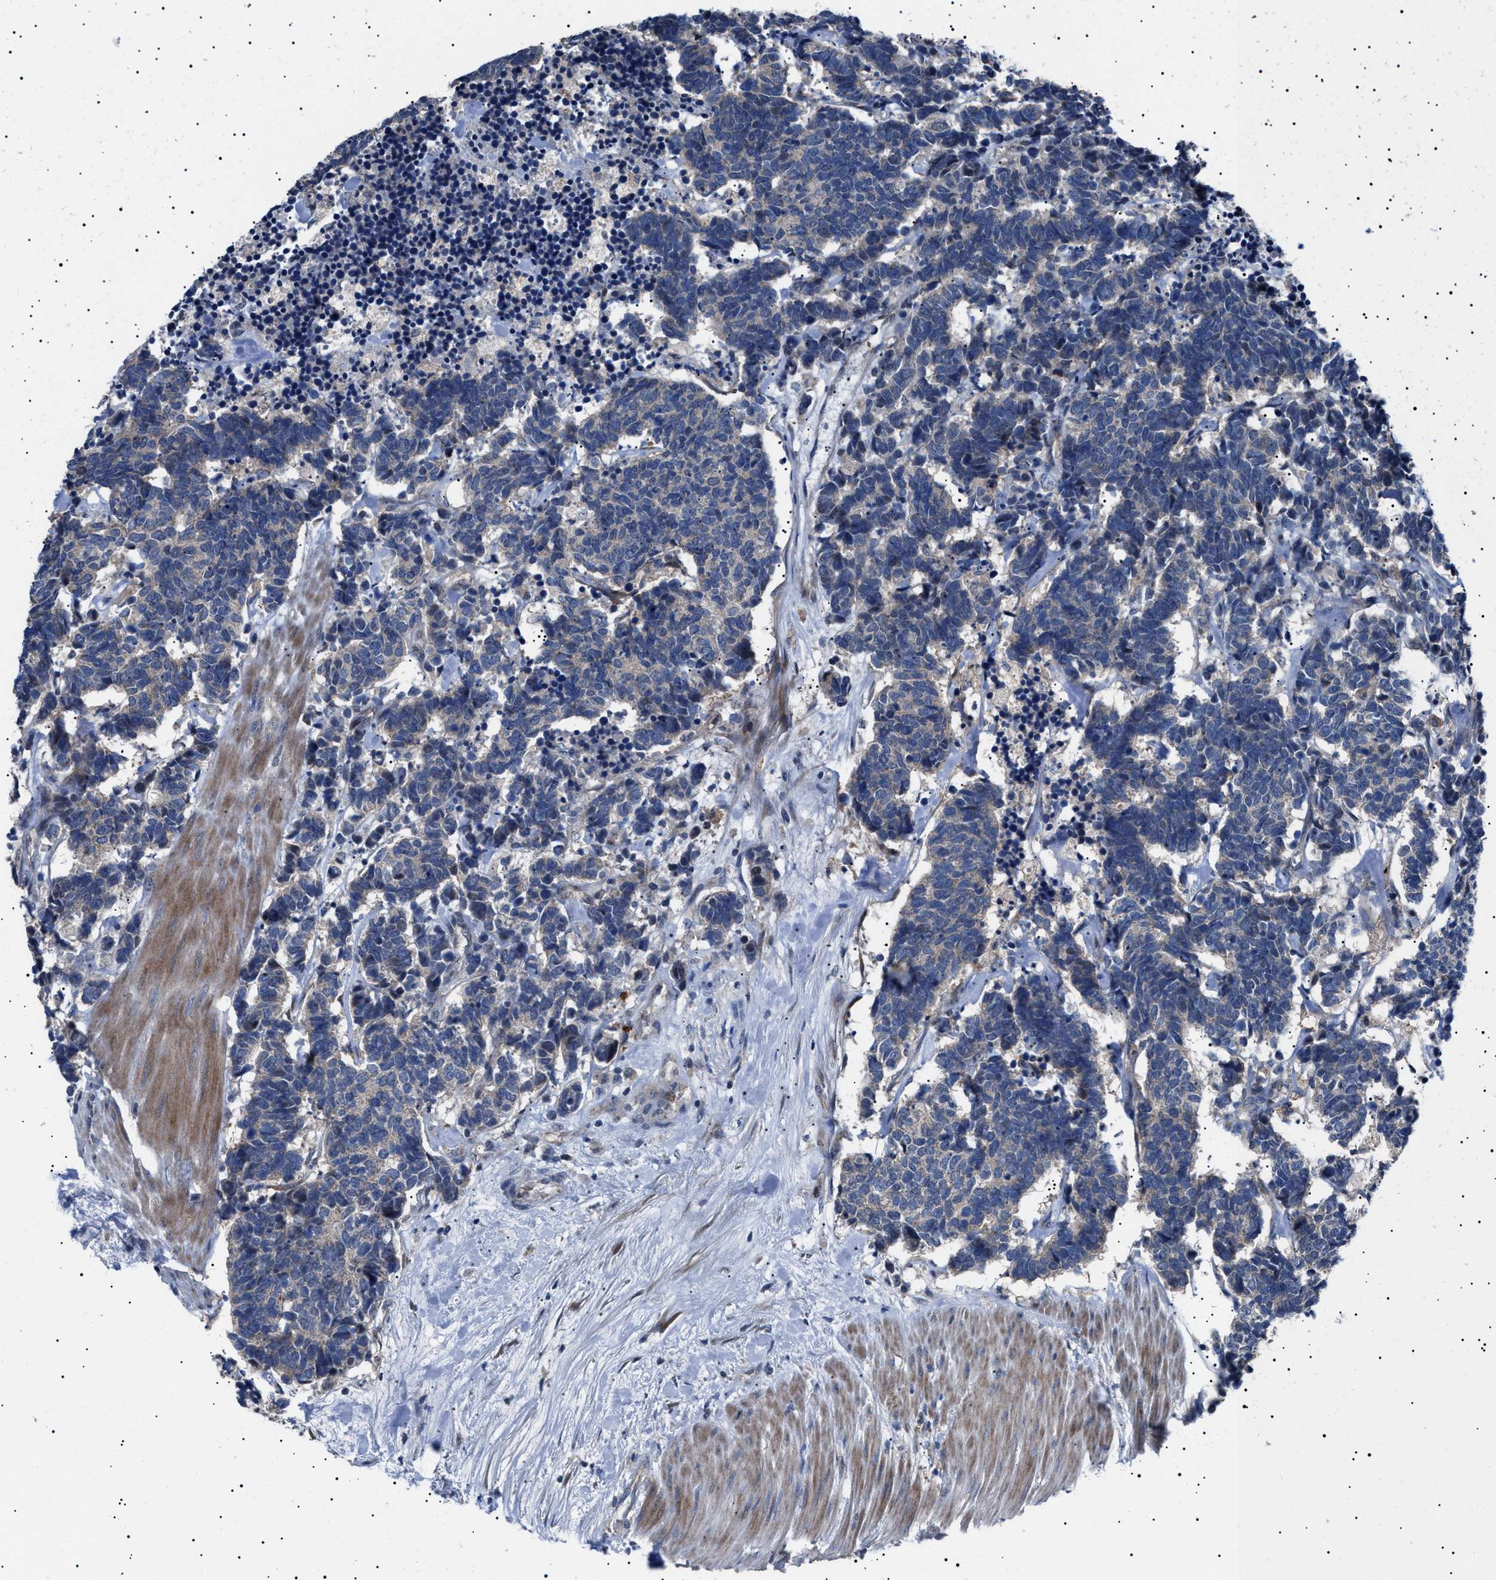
{"staining": {"intensity": "negative", "quantity": "none", "location": "none"}, "tissue": "carcinoid", "cell_type": "Tumor cells", "image_type": "cancer", "snomed": [{"axis": "morphology", "description": "Carcinoma, NOS"}, {"axis": "morphology", "description": "Carcinoid, malignant, NOS"}, {"axis": "topography", "description": "Urinary bladder"}], "caption": "Carcinoid (malignant) stained for a protein using immunohistochemistry demonstrates no expression tumor cells.", "gene": "PTRH1", "patient": {"sex": "male", "age": 57}}